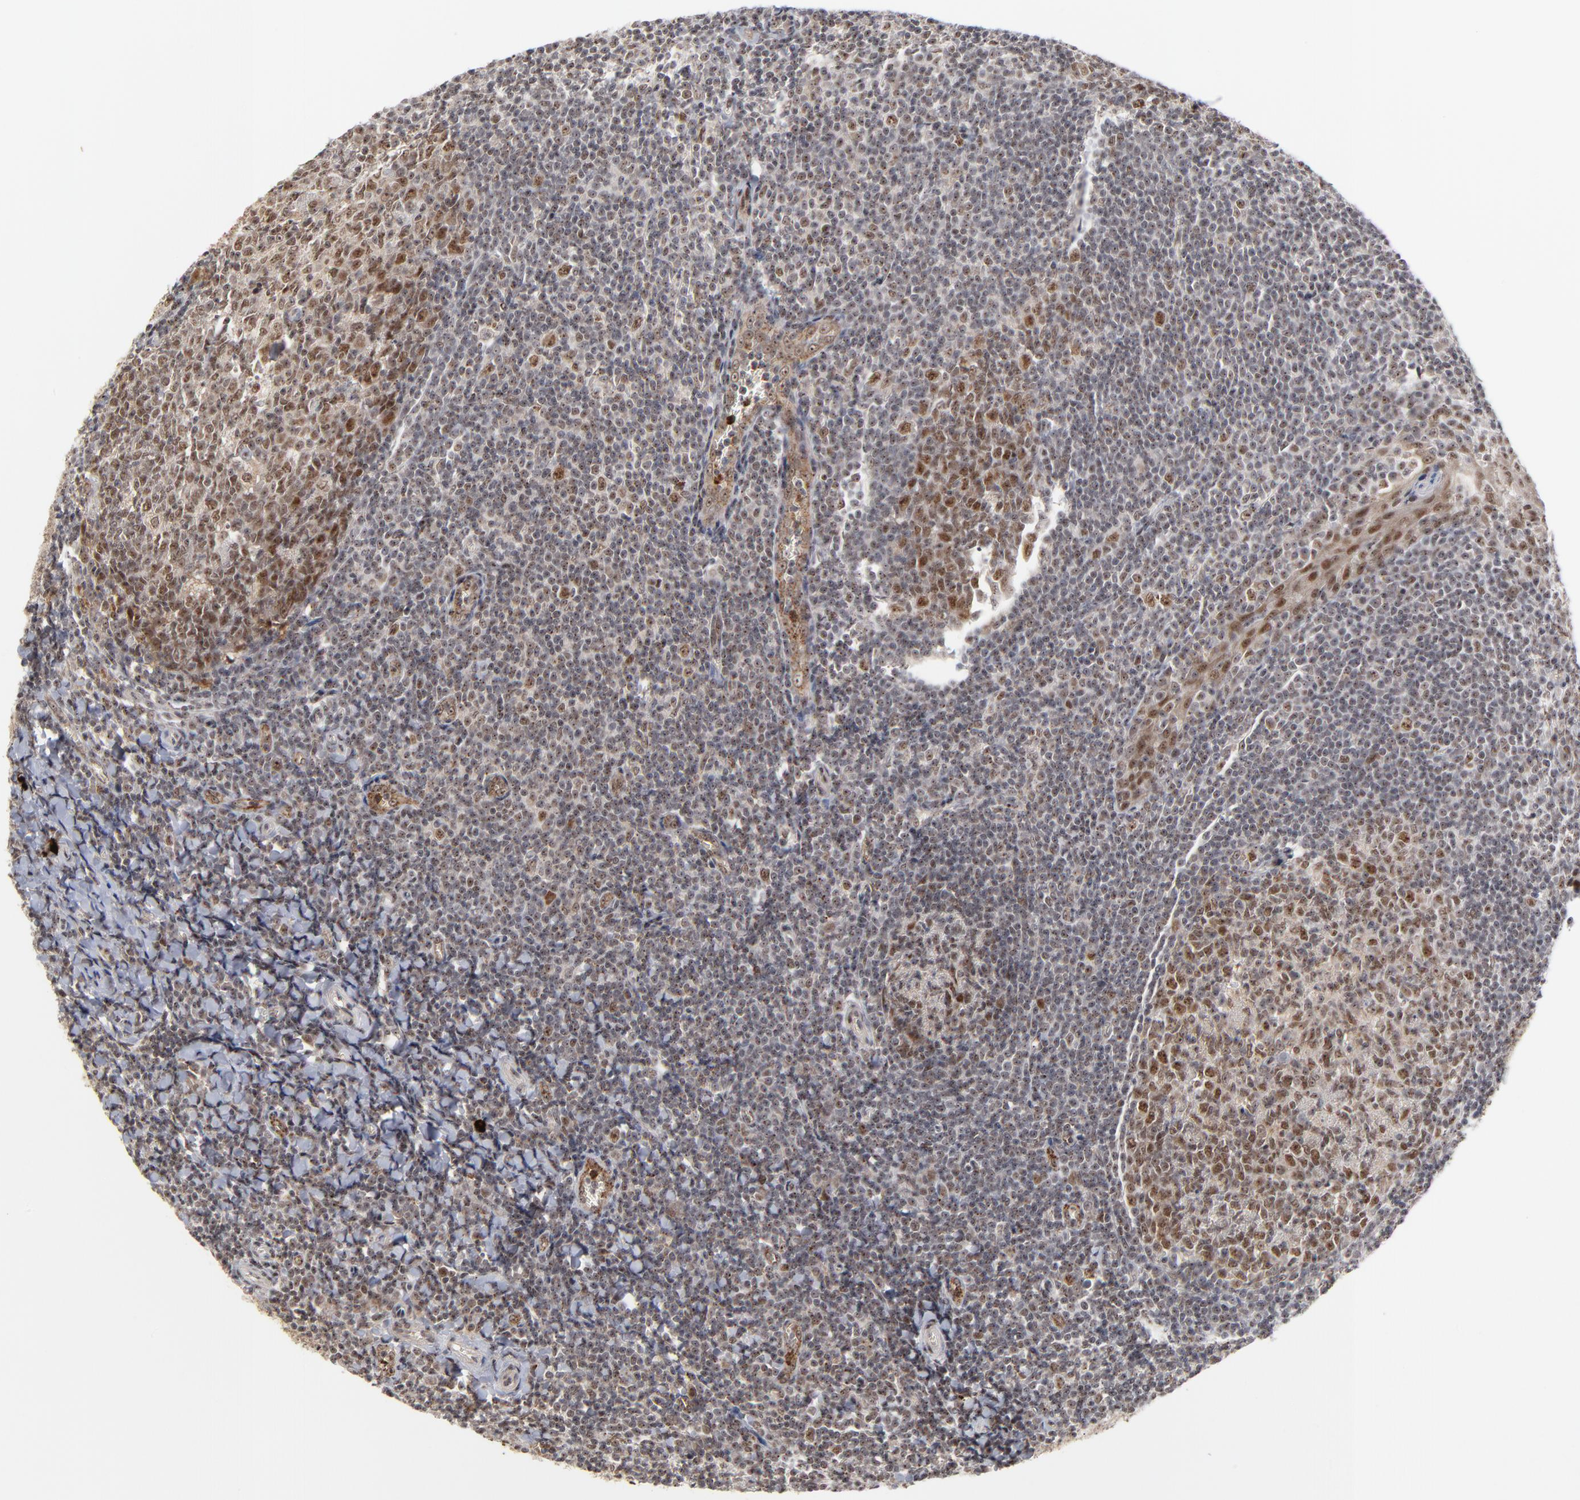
{"staining": {"intensity": "moderate", "quantity": ">75%", "location": "nuclear"}, "tissue": "tonsil", "cell_type": "Germinal center cells", "image_type": "normal", "snomed": [{"axis": "morphology", "description": "Normal tissue, NOS"}, {"axis": "topography", "description": "Tonsil"}], "caption": "This micrograph shows immunohistochemistry staining of normal human tonsil, with medium moderate nuclear expression in approximately >75% of germinal center cells.", "gene": "ZNF419", "patient": {"sex": "male", "age": 31}}